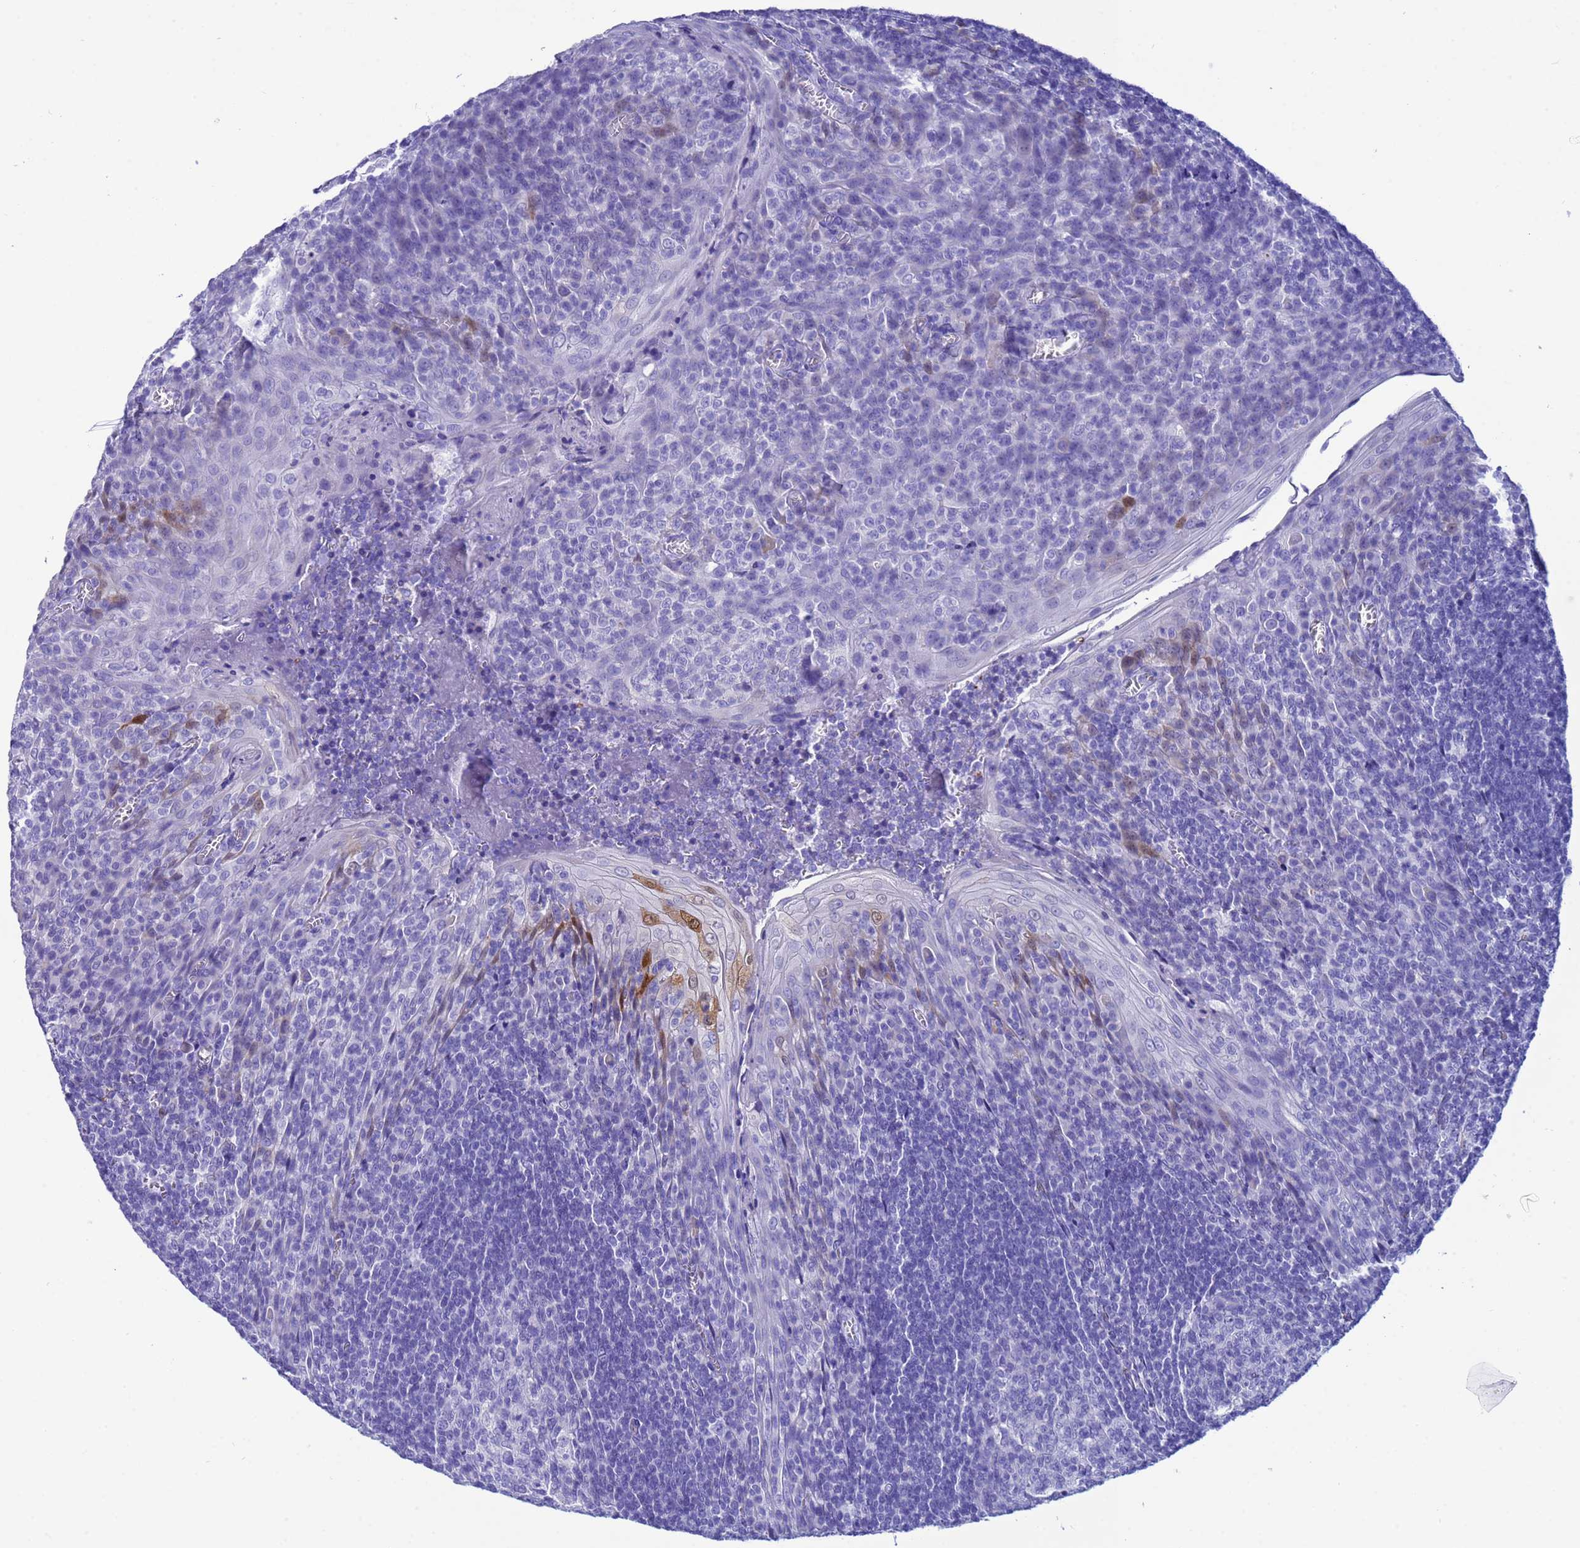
{"staining": {"intensity": "negative", "quantity": "none", "location": "none"}, "tissue": "tonsil", "cell_type": "Germinal center cells", "image_type": "normal", "snomed": [{"axis": "morphology", "description": "Normal tissue, NOS"}, {"axis": "topography", "description": "Tonsil"}], "caption": "Protein analysis of normal tonsil demonstrates no significant positivity in germinal center cells.", "gene": "AKR1C2", "patient": {"sex": "male", "age": 27}}